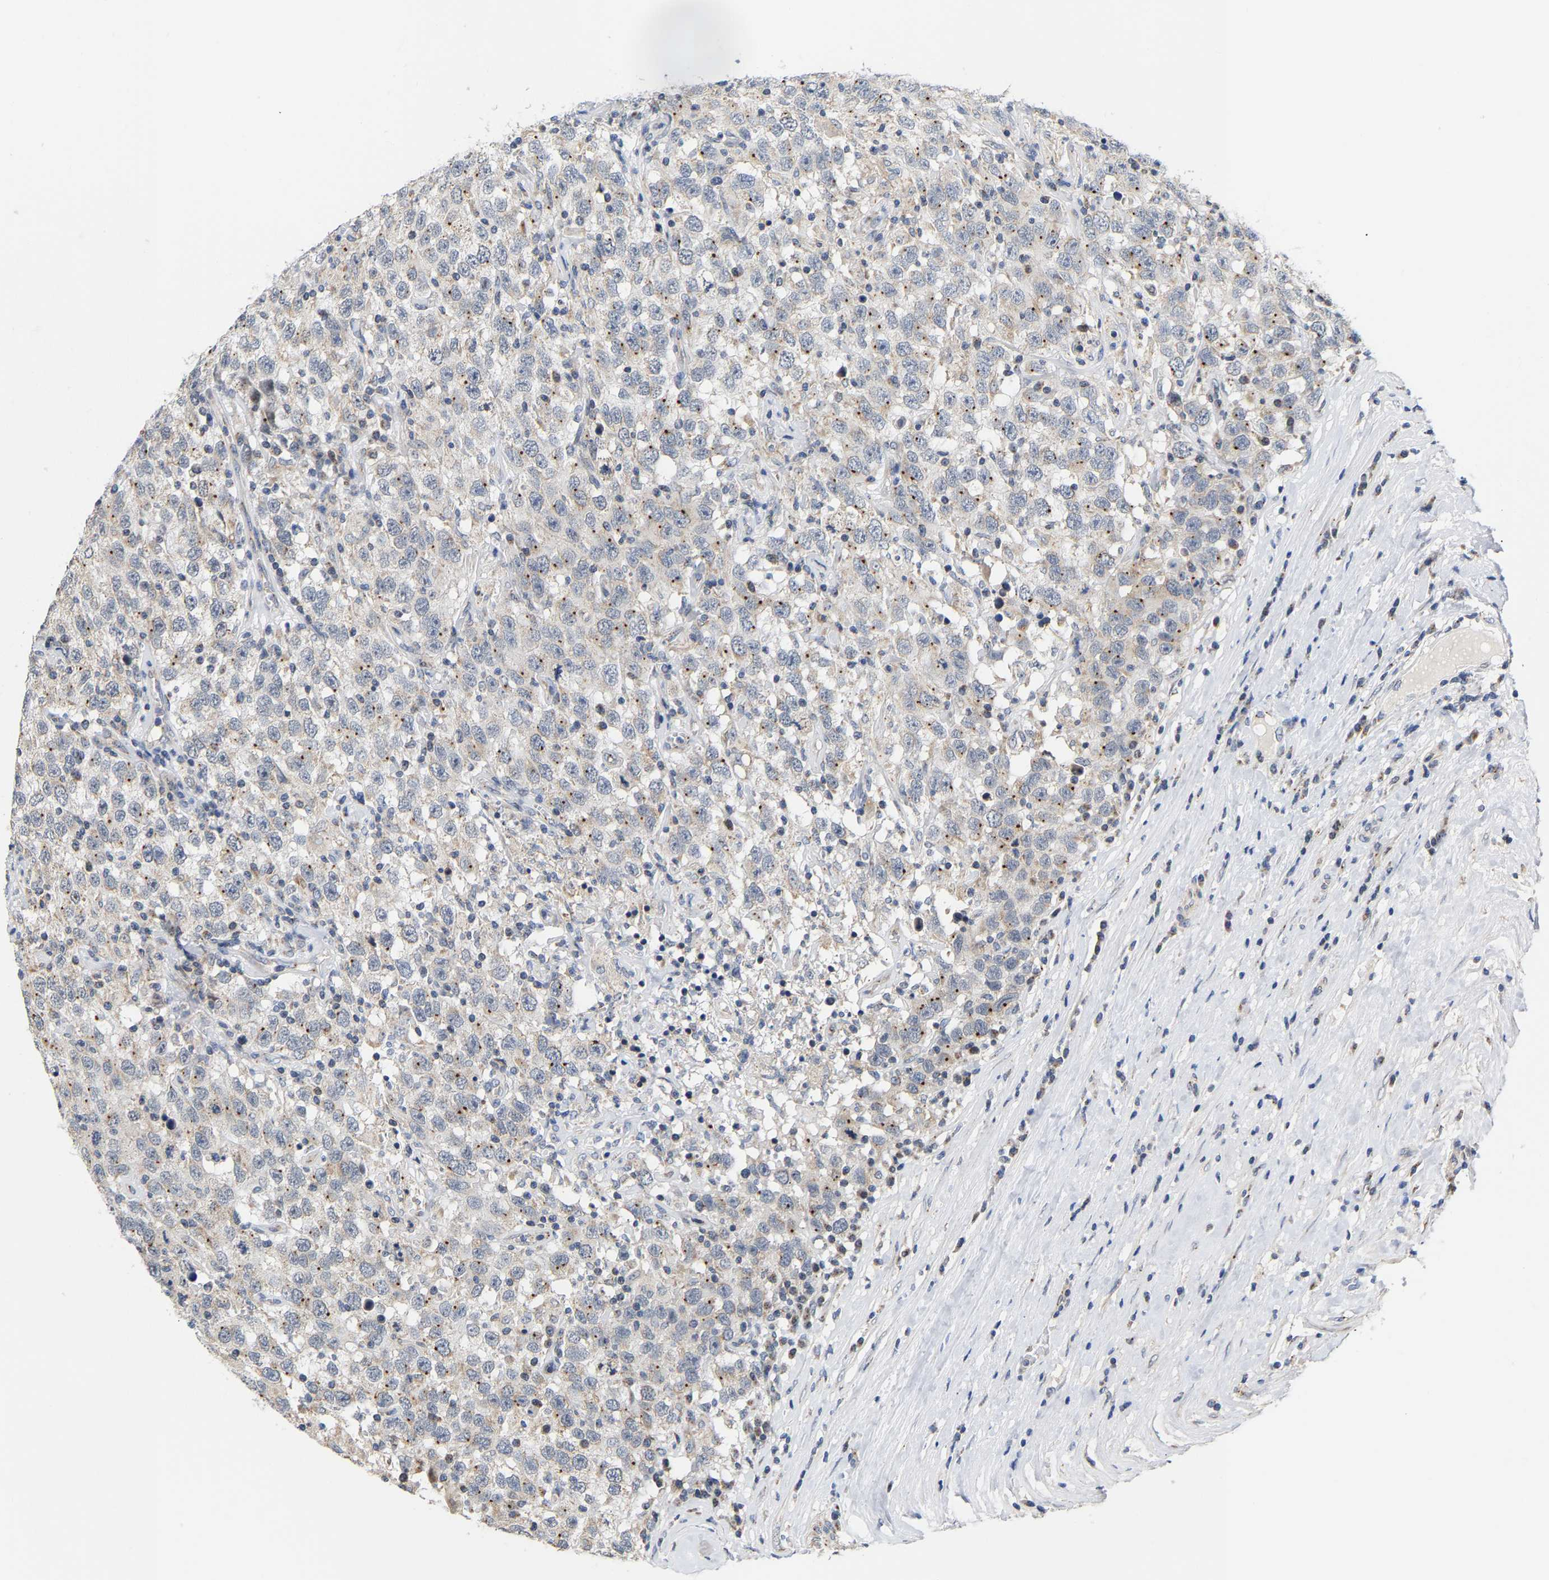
{"staining": {"intensity": "moderate", "quantity": "25%-75%", "location": "cytoplasmic/membranous"}, "tissue": "testis cancer", "cell_type": "Tumor cells", "image_type": "cancer", "snomed": [{"axis": "morphology", "description": "Seminoma, NOS"}, {"axis": "topography", "description": "Testis"}], "caption": "High-power microscopy captured an IHC micrograph of testis cancer, revealing moderate cytoplasmic/membranous staining in about 25%-75% of tumor cells. (DAB (3,3'-diaminobenzidine) = brown stain, brightfield microscopy at high magnification).", "gene": "PCNT", "patient": {"sex": "male", "age": 41}}